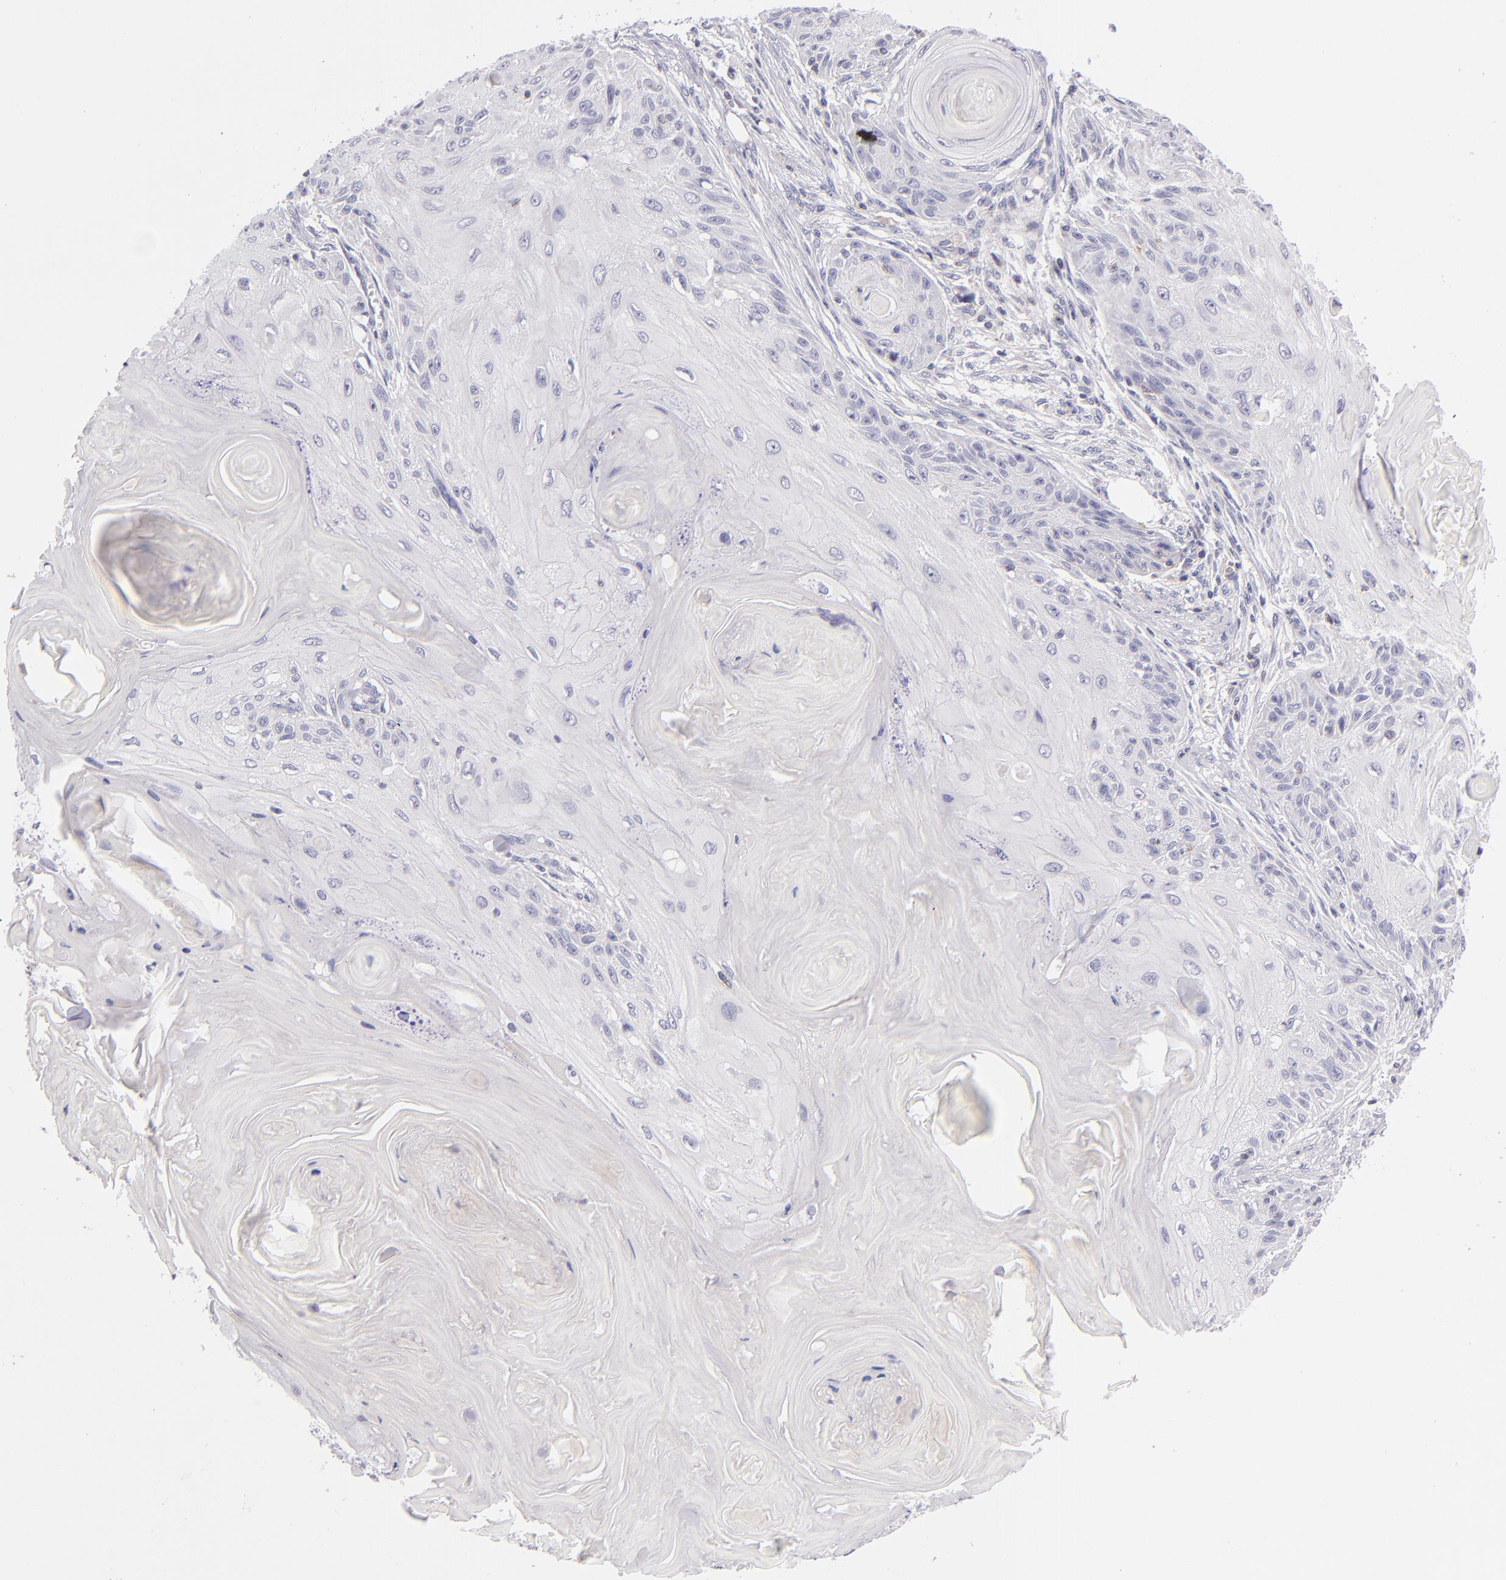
{"staining": {"intensity": "negative", "quantity": "none", "location": "none"}, "tissue": "skin cancer", "cell_type": "Tumor cells", "image_type": "cancer", "snomed": [{"axis": "morphology", "description": "Squamous cell carcinoma, NOS"}, {"axis": "topography", "description": "Skin"}], "caption": "Skin cancer (squamous cell carcinoma) was stained to show a protein in brown. There is no significant expression in tumor cells.", "gene": "CD48", "patient": {"sex": "female", "age": 88}}